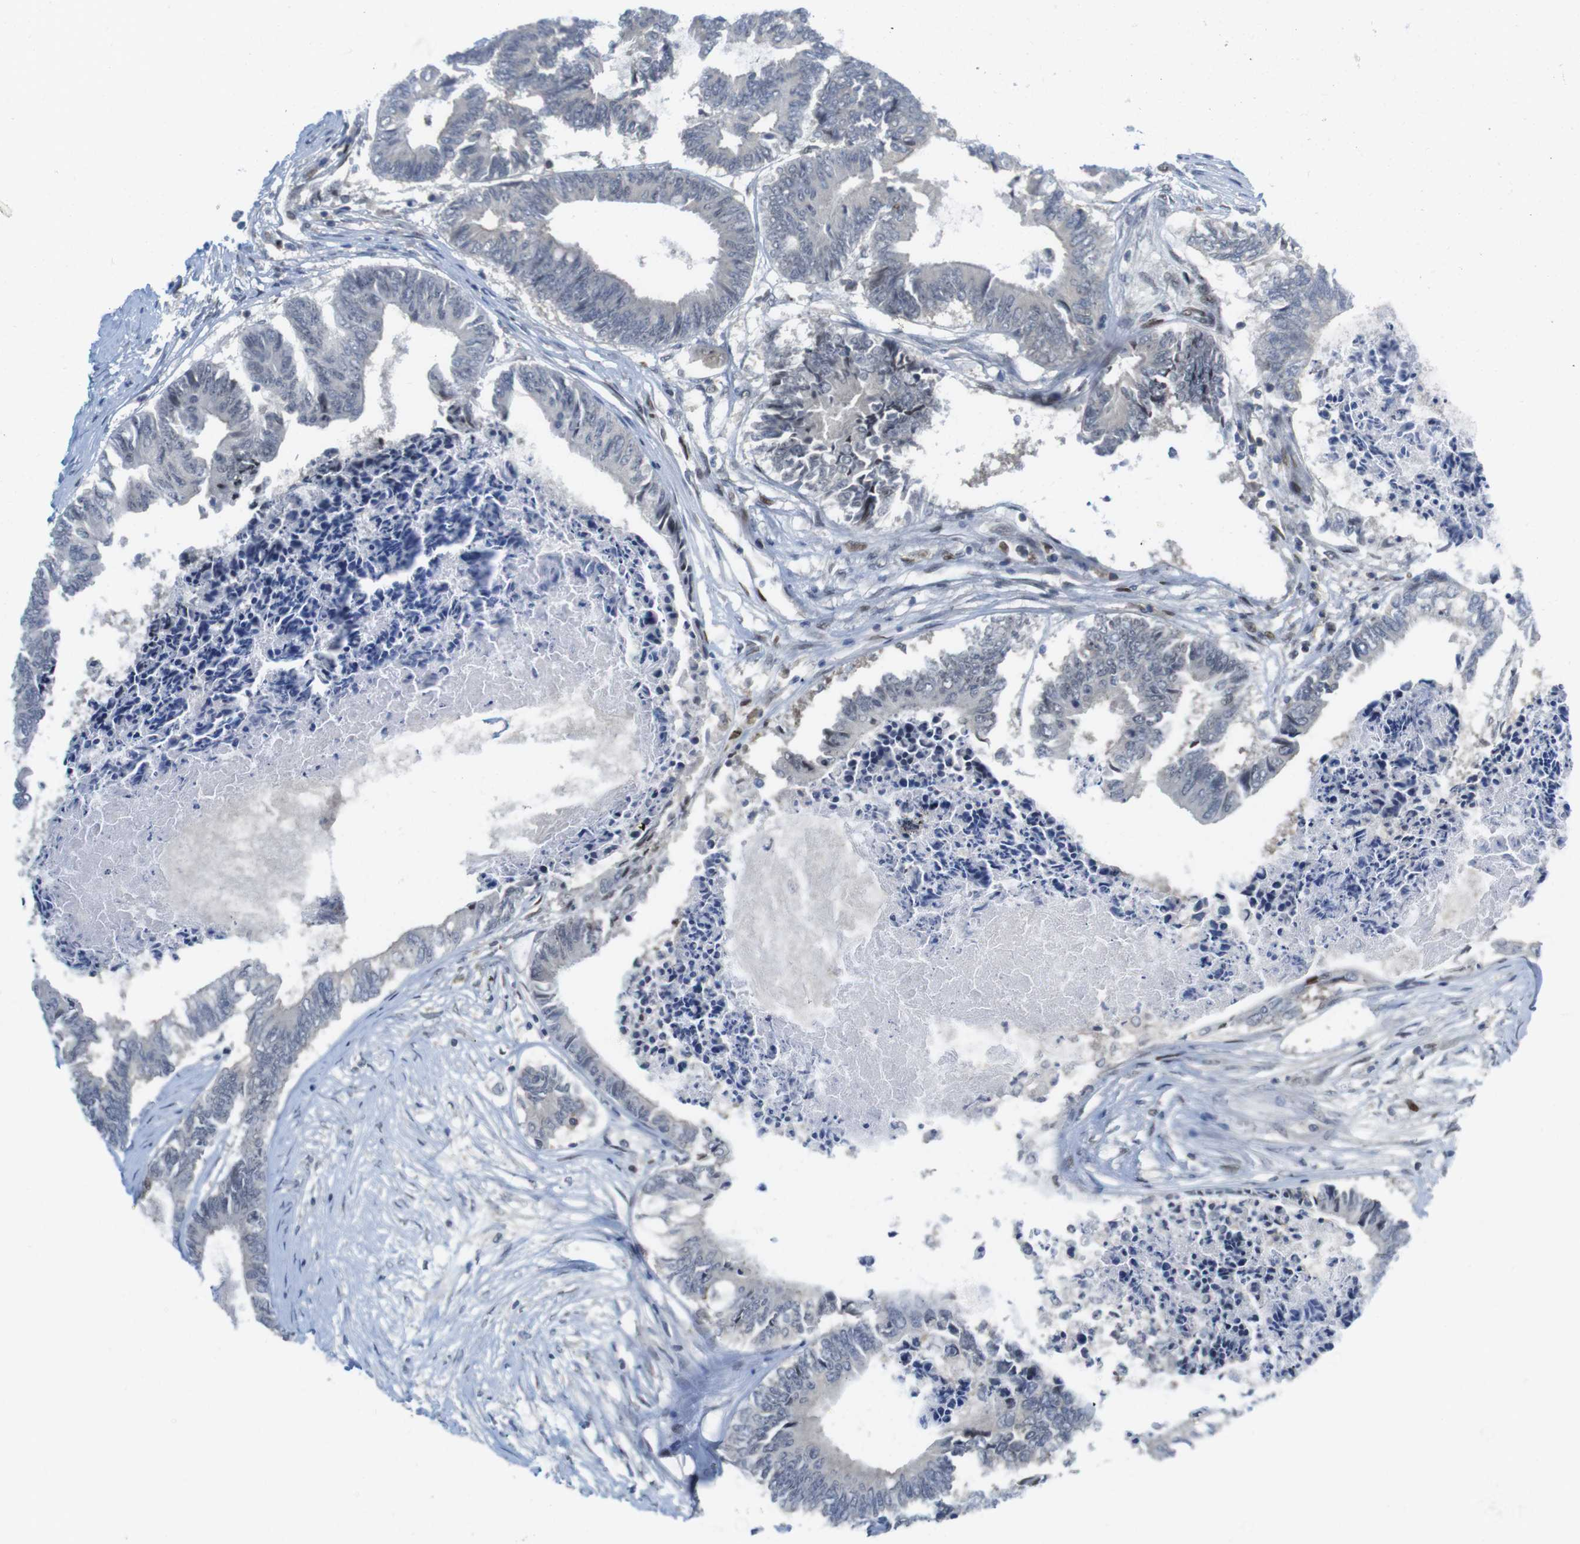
{"staining": {"intensity": "negative", "quantity": "none", "location": "none"}, "tissue": "colorectal cancer", "cell_type": "Tumor cells", "image_type": "cancer", "snomed": [{"axis": "morphology", "description": "Adenocarcinoma, NOS"}, {"axis": "topography", "description": "Rectum"}], "caption": "A photomicrograph of adenocarcinoma (colorectal) stained for a protein shows no brown staining in tumor cells.", "gene": "RCC1", "patient": {"sex": "male", "age": 63}}